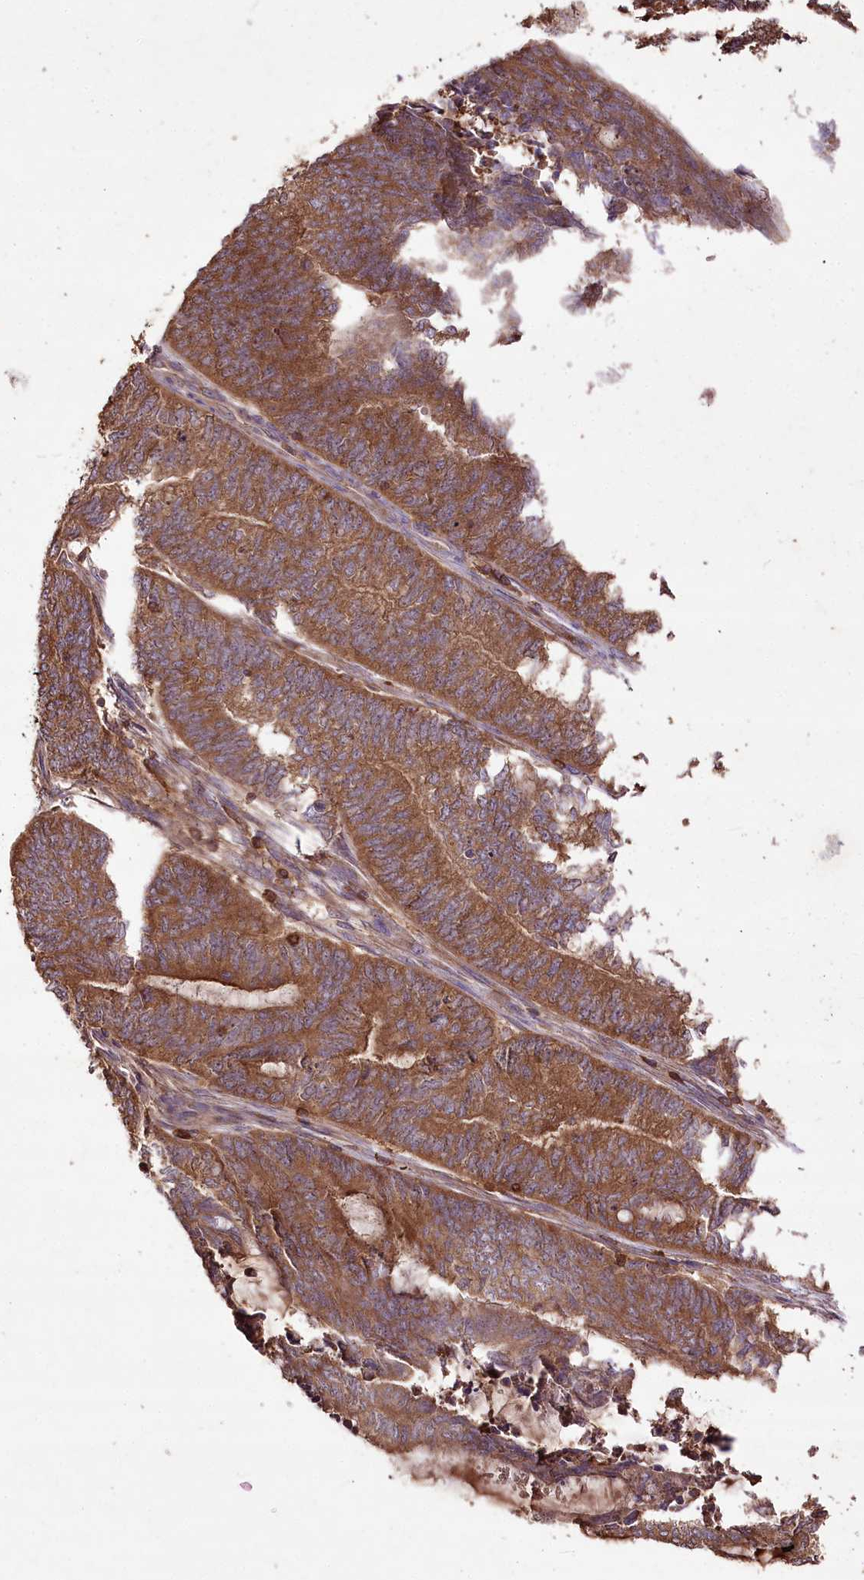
{"staining": {"intensity": "moderate", "quantity": ">75%", "location": "cytoplasmic/membranous"}, "tissue": "endometrial cancer", "cell_type": "Tumor cells", "image_type": "cancer", "snomed": [{"axis": "morphology", "description": "Adenocarcinoma, NOS"}, {"axis": "topography", "description": "Uterus"}, {"axis": "topography", "description": "Endometrium"}], "caption": "IHC histopathology image of neoplastic tissue: endometrial adenocarcinoma stained using immunohistochemistry reveals medium levels of moderate protein expression localized specifically in the cytoplasmic/membranous of tumor cells, appearing as a cytoplasmic/membranous brown color.", "gene": "FAM53B", "patient": {"sex": "female", "age": 70}}